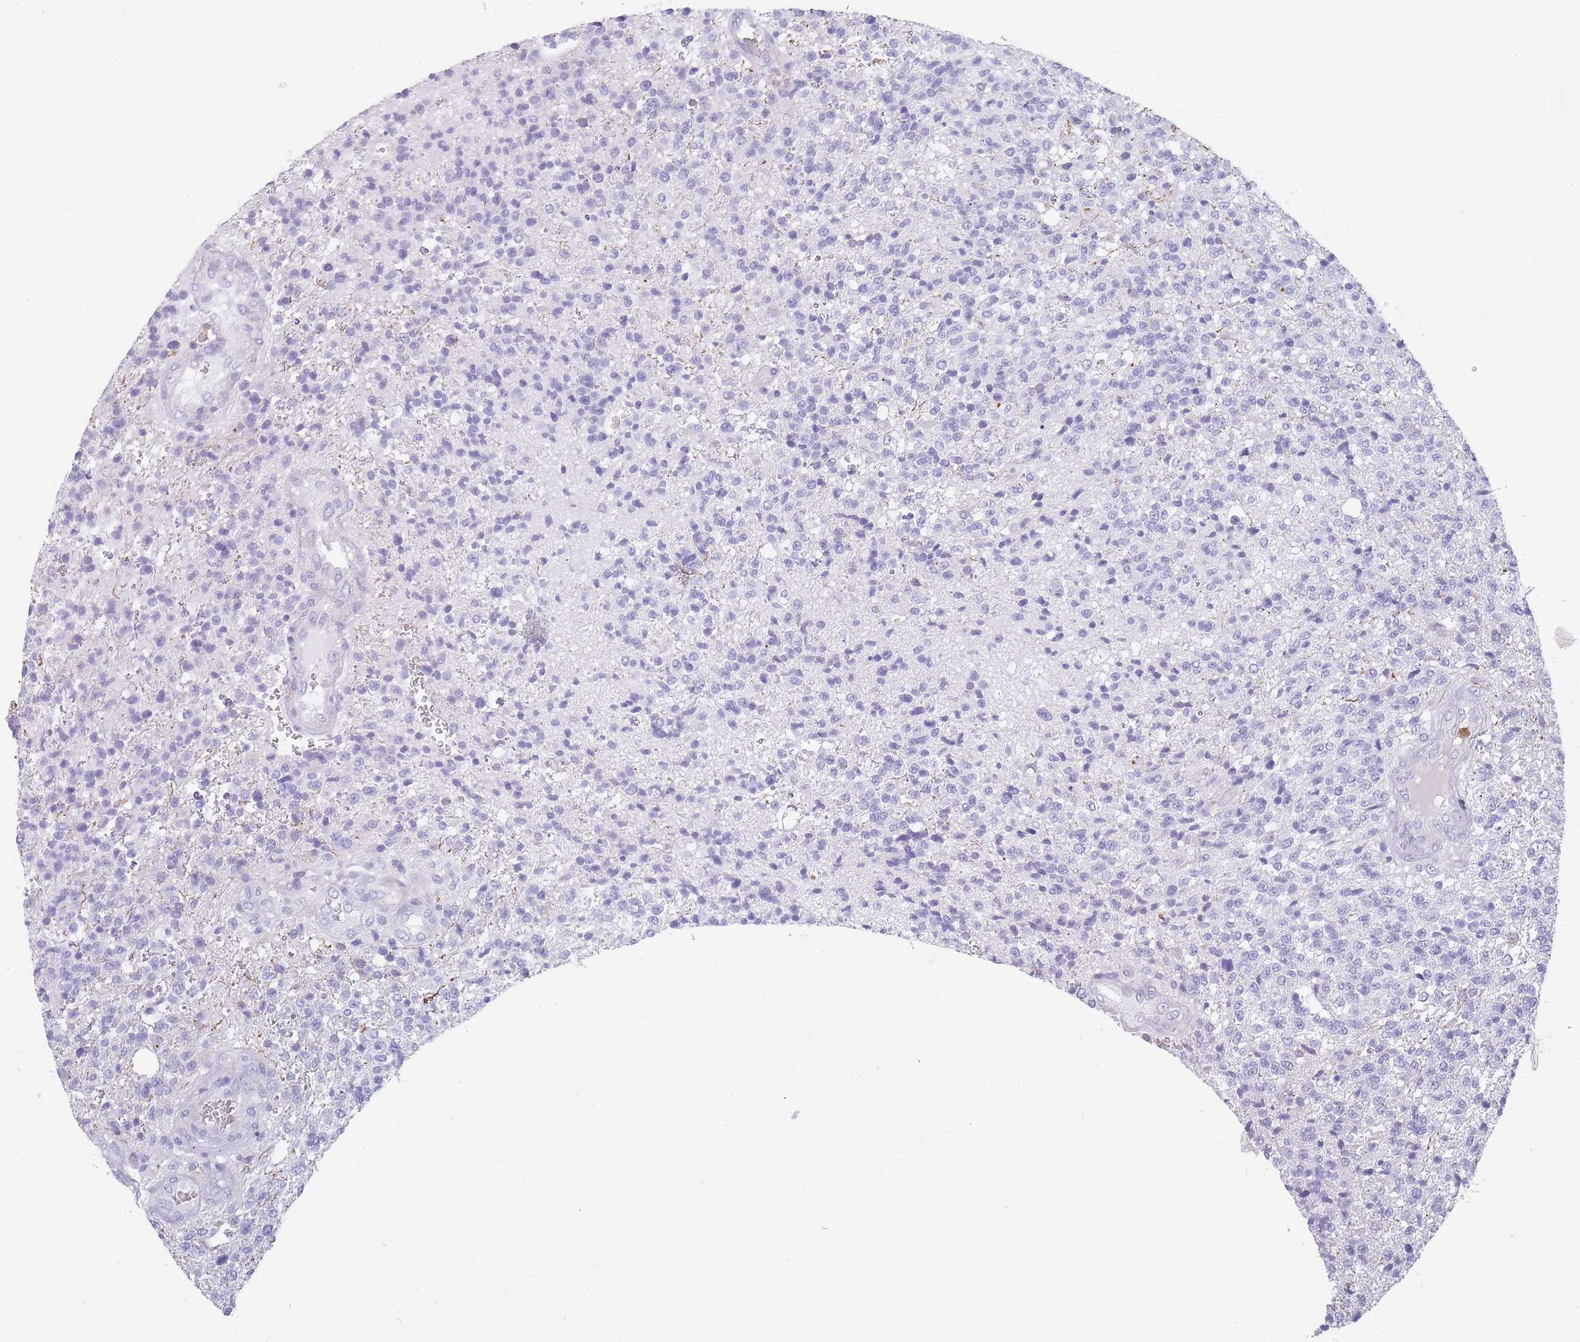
{"staining": {"intensity": "negative", "quantity": "none", "location": "none"}, "tissue": "glioma", "cell_type": "Tumor cells", "image_type": "cancer", "snomed": [{"axis": "morphology", "description": "Glioma, malignant, High grade"}, {"axis": "topography", "description": "Brain"}], "caption": "Histopathology image shows no significant protein staining in tumor cells of glioma. (Brightfield microscopy of DAB (3,3'-diaminobenzidine) immunohistochemistry (IHC) at high magnification).", "gene": "CR1L", "patient": {"sex": "male", "age": 56}}